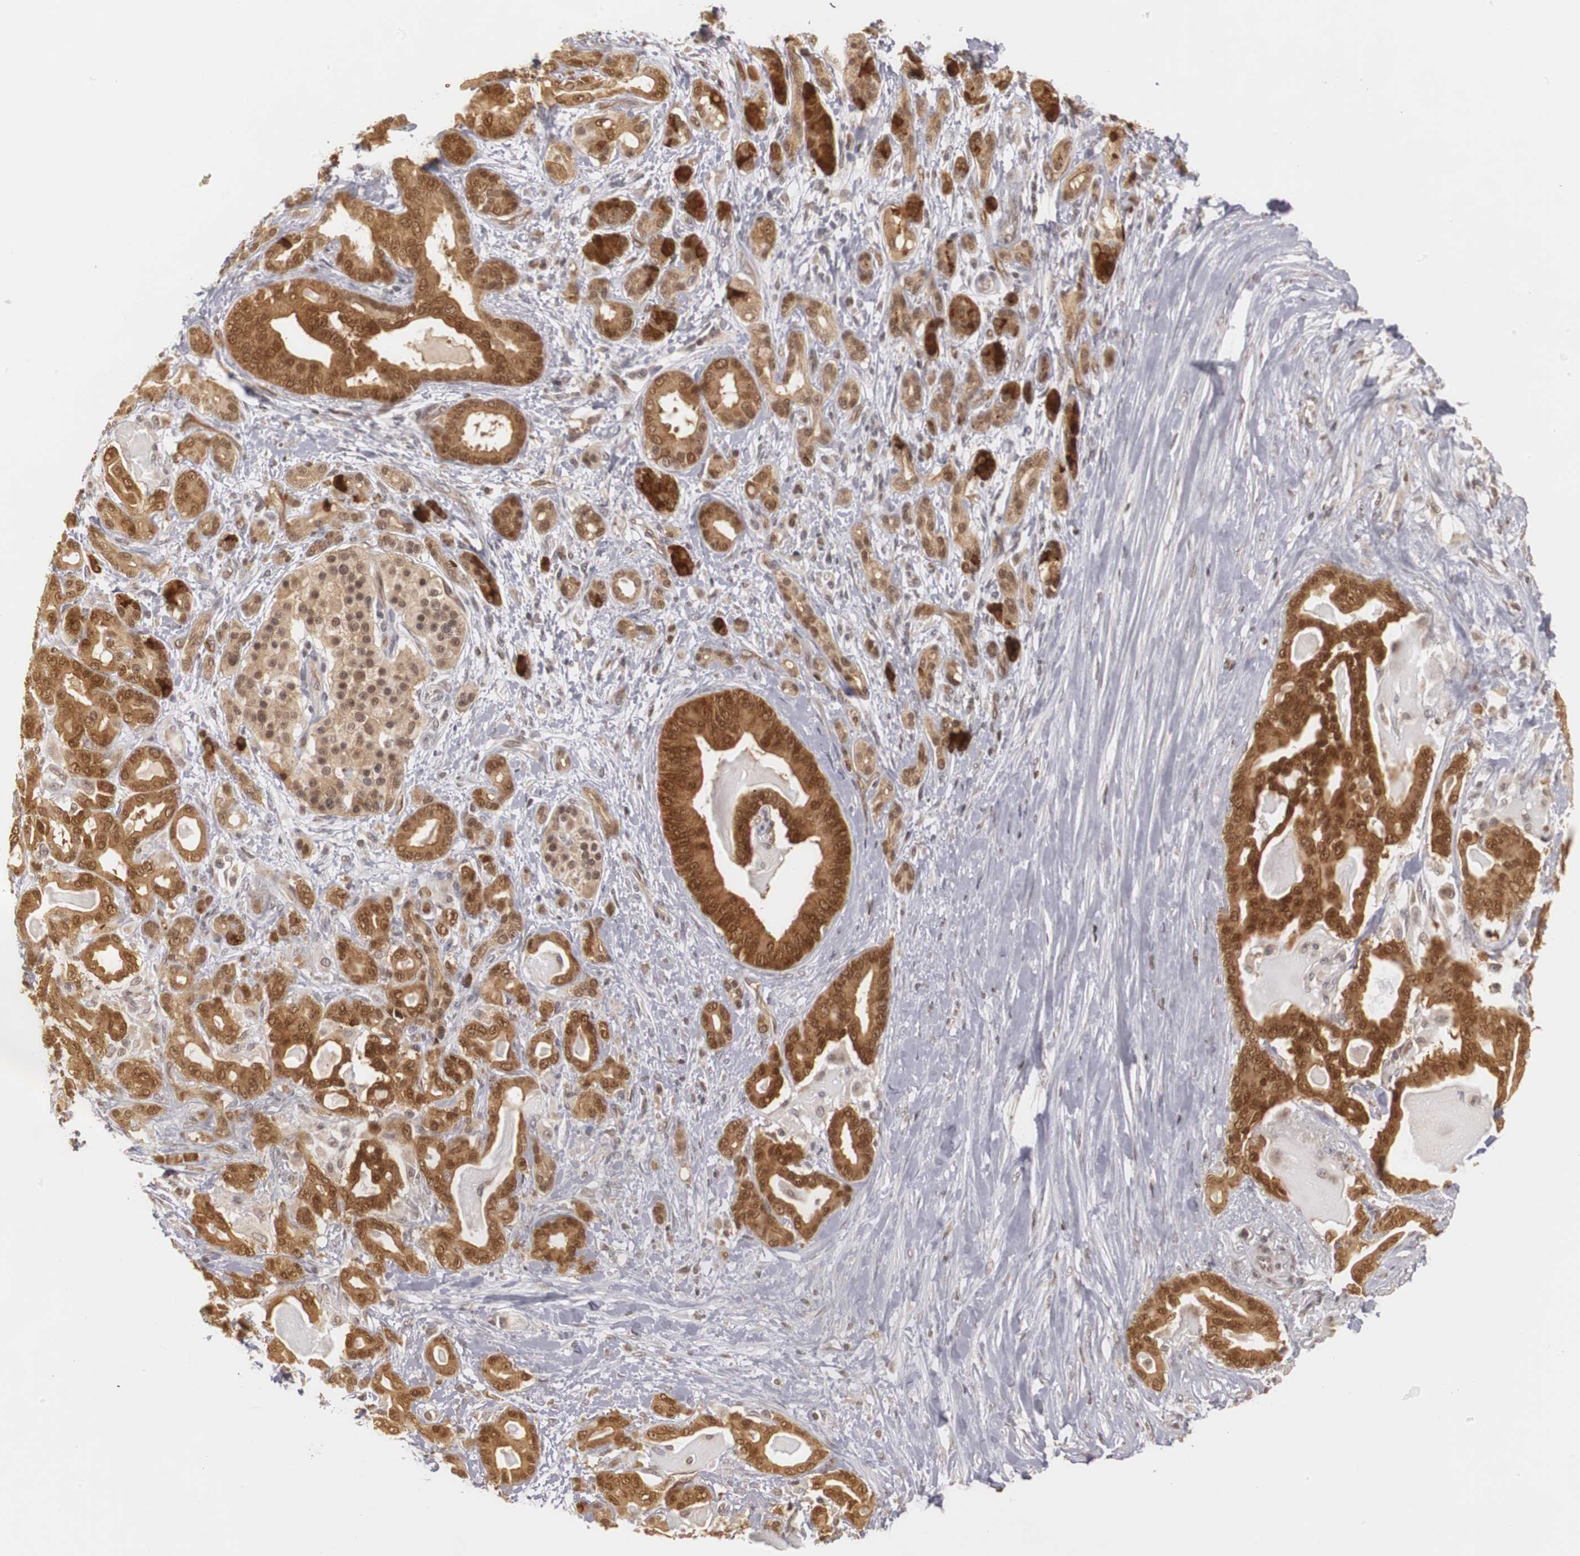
{"staining": {"intensity": "strong", "quantity": ">75%", "location": "nuclear"}, "tissue": "pancreatic cancer", "cell_type": "Tumor cells", "image_type": "cancer", "snomed": [{"axis": "morphology", "description": "Adenocarcinoma, NOS"}, {"axis": "topography", "description": "Pancreas"}], "caption": "Brown immunohistochemical staining in adenocarcinoma (pancreatic) reveals strong nuclear staining in approximately >75% of tumor cells. (brown staining indicates protein expression, while blue staining denotes nuclei).", "gene": "PLEKHA1", "patient": {"sex": "male", "age": 63}}